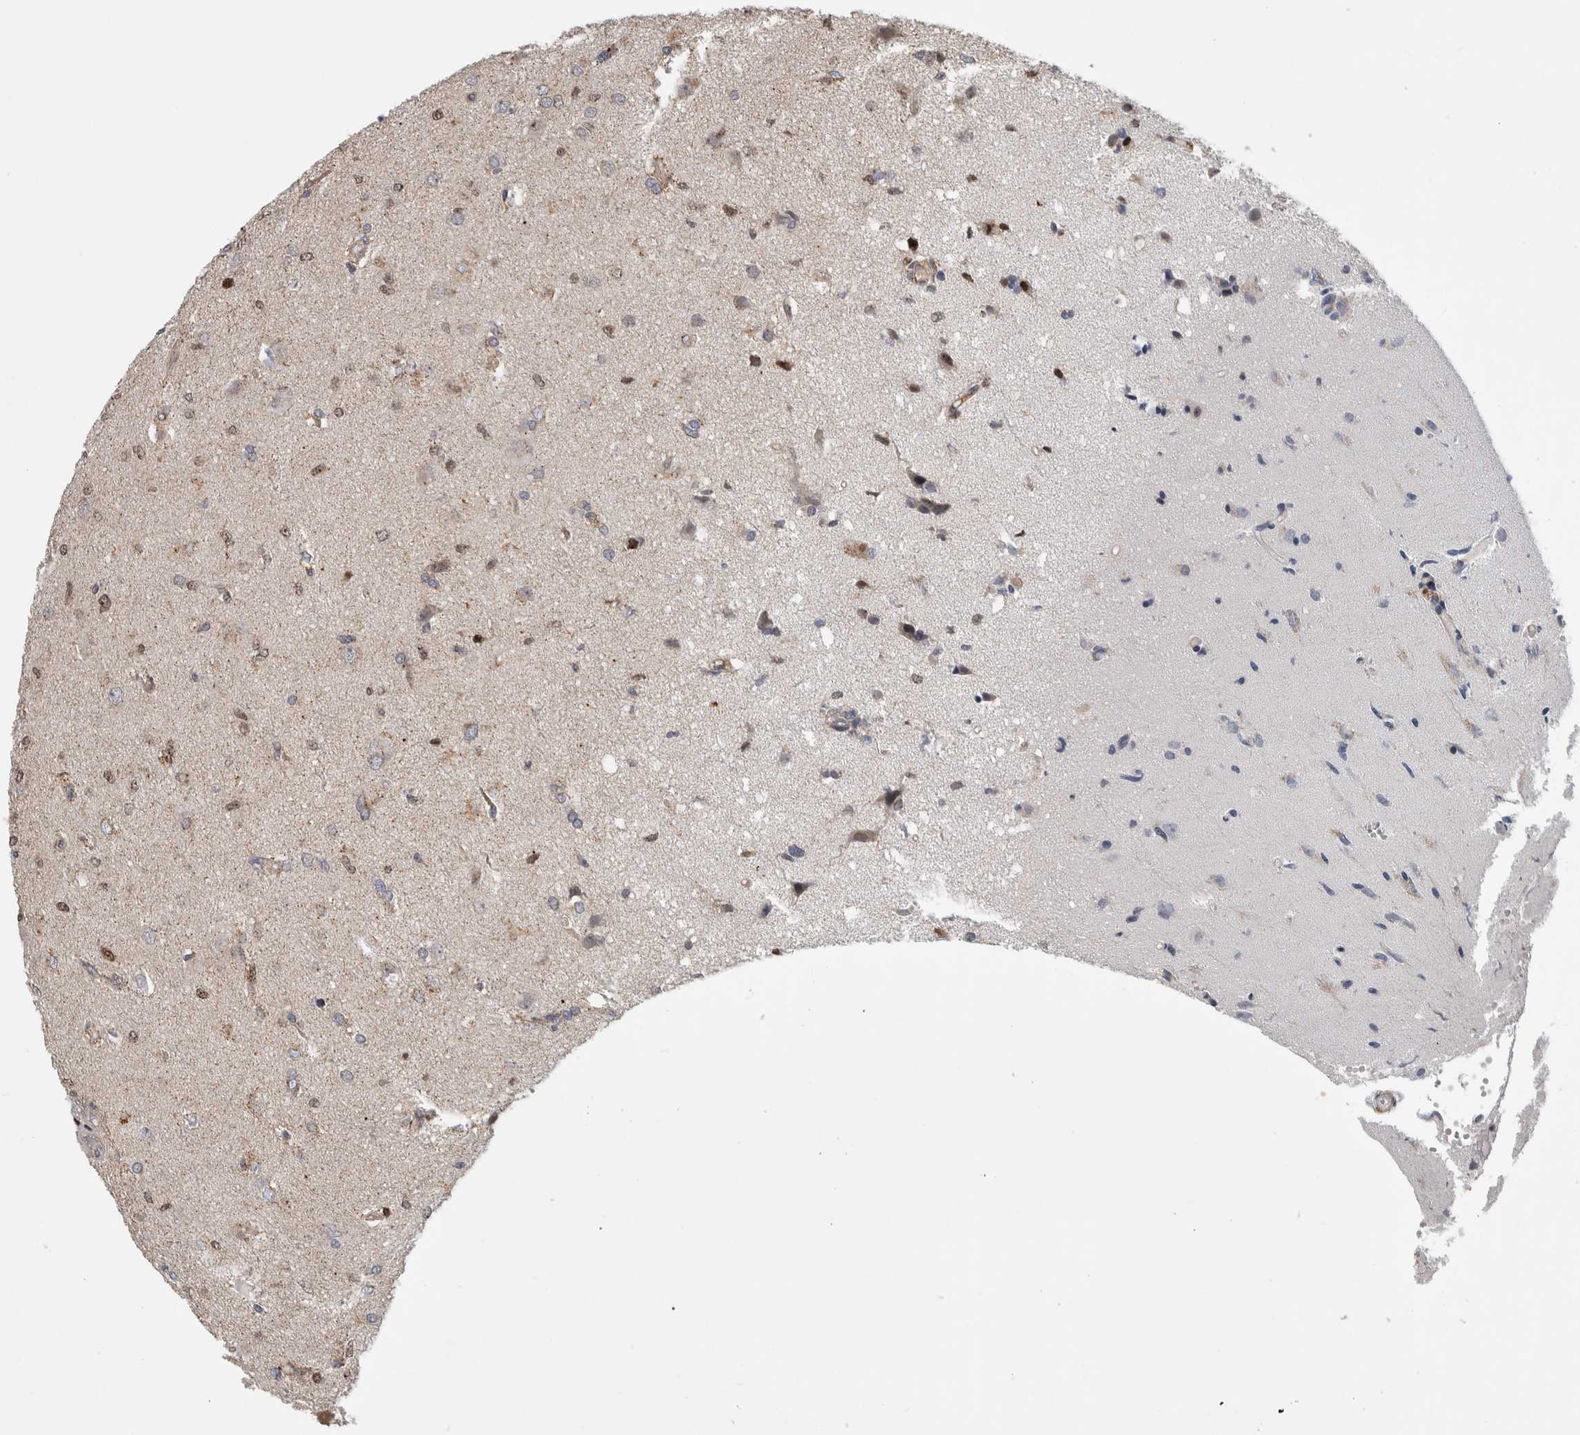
{"staining": {"intensity": "weak", "quantity": "<25%", "location": "cytoplasmic/membranous"}, "tissue": "glioma", "cell_type": "Tumor cells", "image_type": "cancer", "snomed": [{"axis": "morphology", "description": "Glioma, malignant, High grade"}, {"axis": "topography", "description": "Brain"}], "caption": "IHC of human glioma demonstrates no expression in tumor cells.", "gene": "MSL1", "patient": {"sex": "female", "age": 59}}